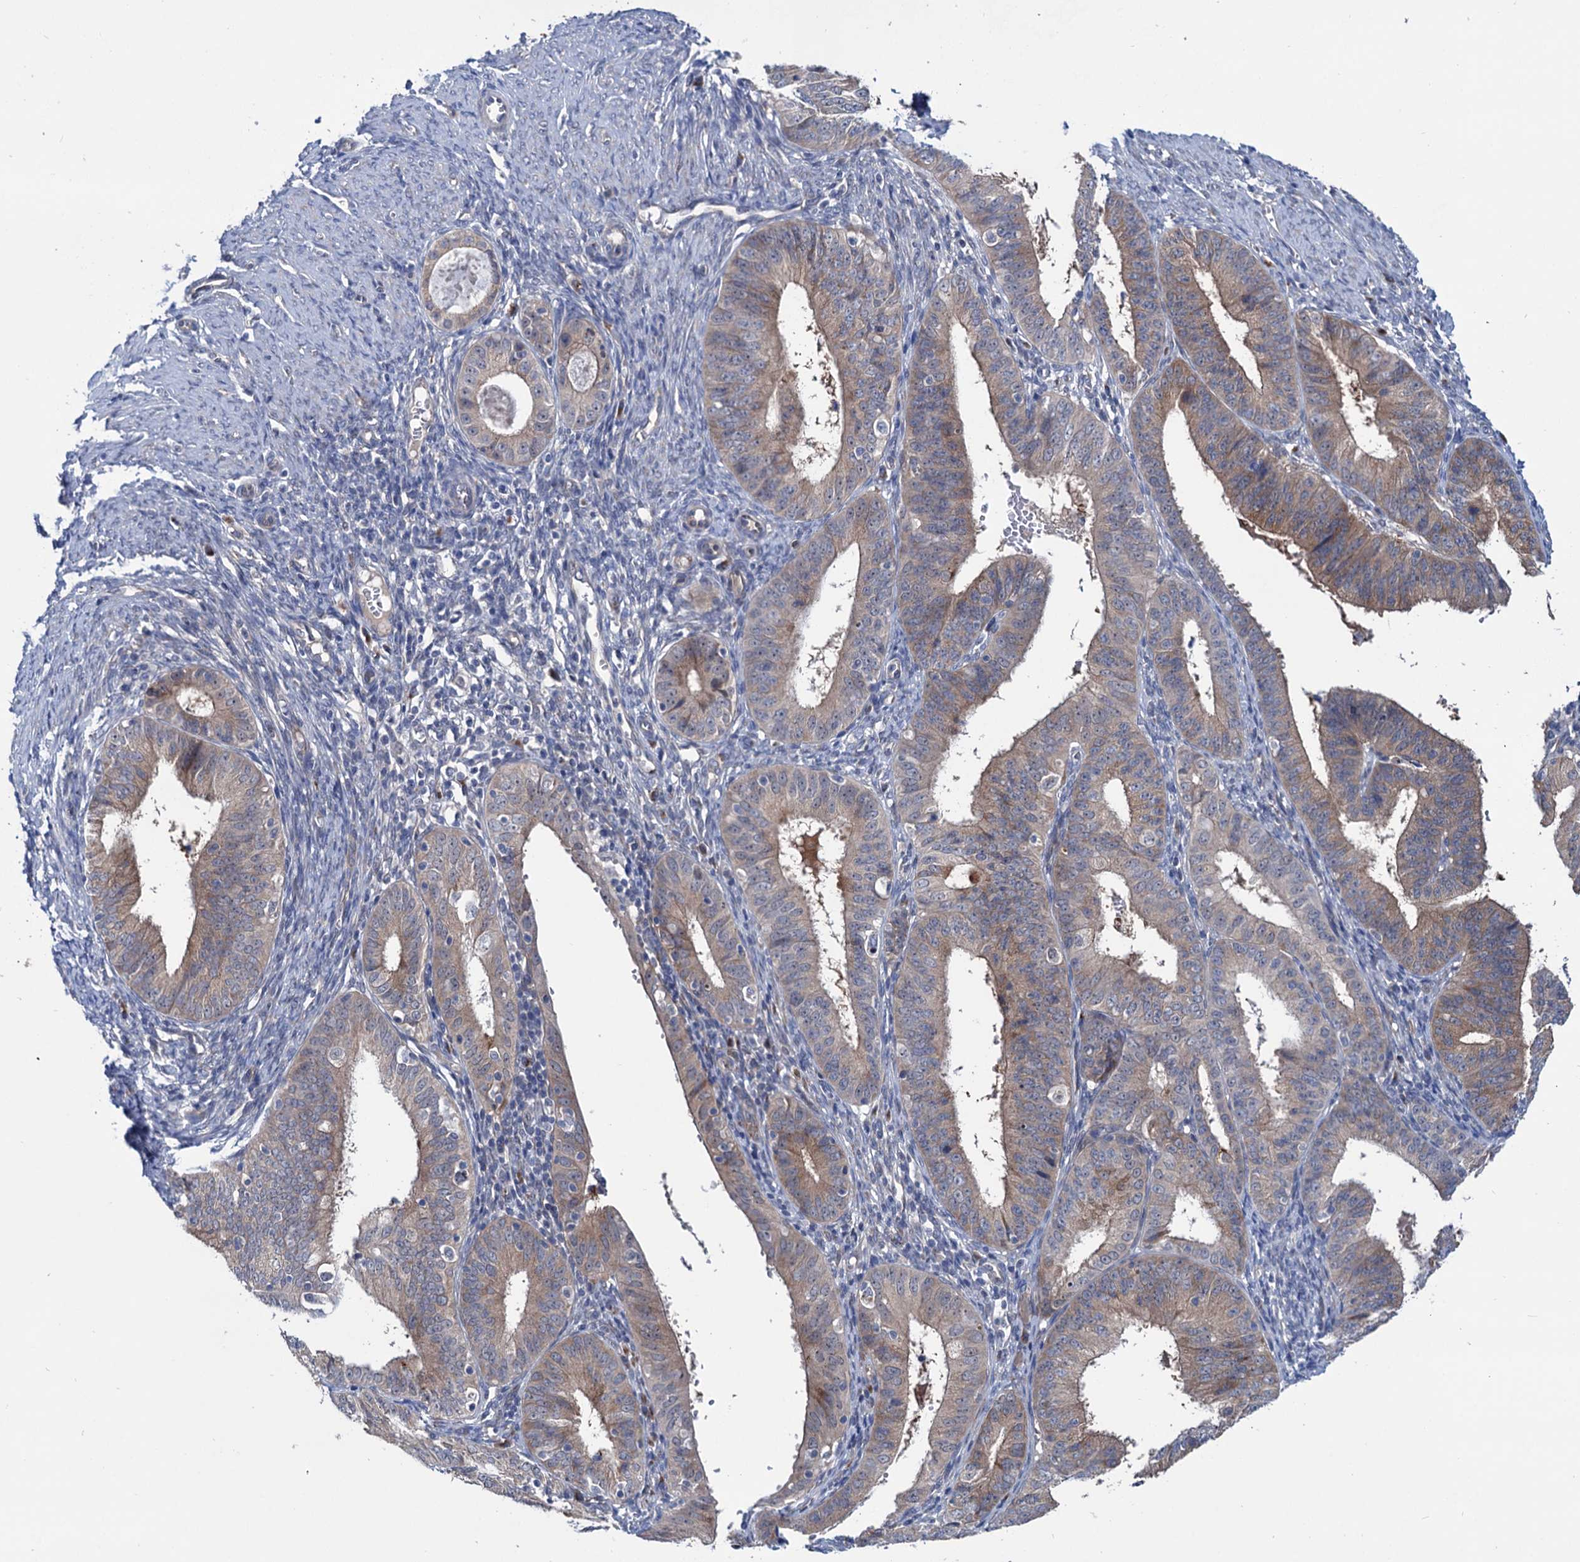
{"staining": {"intensity": "weak", "quantity": ">75%", "location": "cytoplasmic/membranous"}, "tissue": "endometrial cancer", "cell_type": "Tumor cells", "image_type": "cancer", "snomed": [{"axis": "morphology", "description": "Adenocarcinoma, NOS"}, {"axis": "topography", "description": "Endometrium"}], "caption": "This histopathology image demonstrates immunohistochemistry (IHC) staining of human endometrial cancer, with low weak cytoplasmic/membranous expression in approximately >75% of tumor cells.", "gene": "EYA4", "patient": {"sex": "female", "age": 51}}